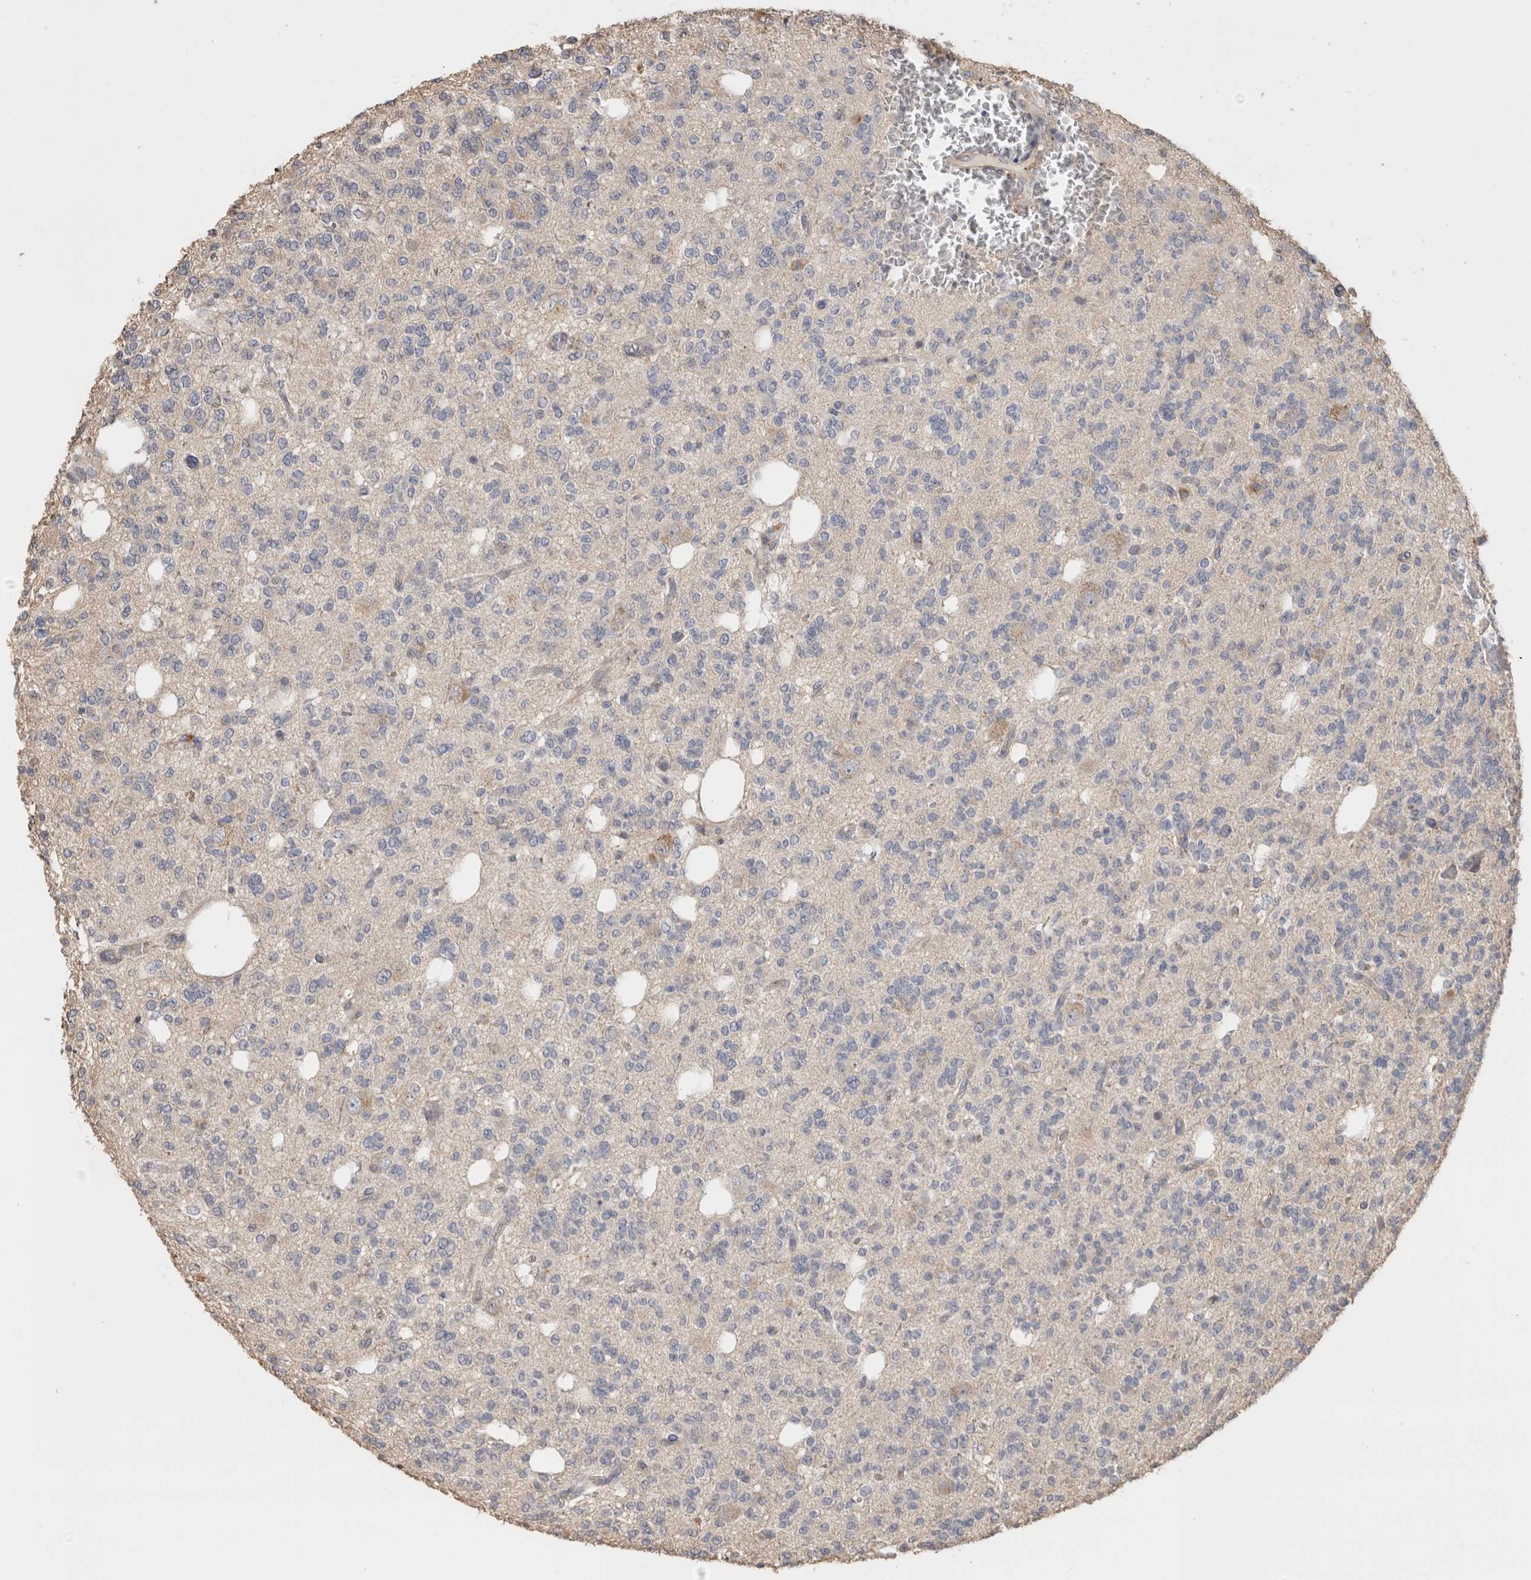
{"staining": {"intensity": "negative", "quantity": "none", "location": "none"}, "tissue": "glioma", "cell_type": "Tumor cells", "image_type": "cancer", "snomed": [{"axis": "morphology", "description": "Glioma, malignant, Low grade"}, {"axis": "topography", "description": "Brain"}], "caption": "DAB immunohistochemical staining of glioma shows no significant staining in tumor cells.", "gene": "CLIP1", "patient": {"sex": "male", "age": 38}}